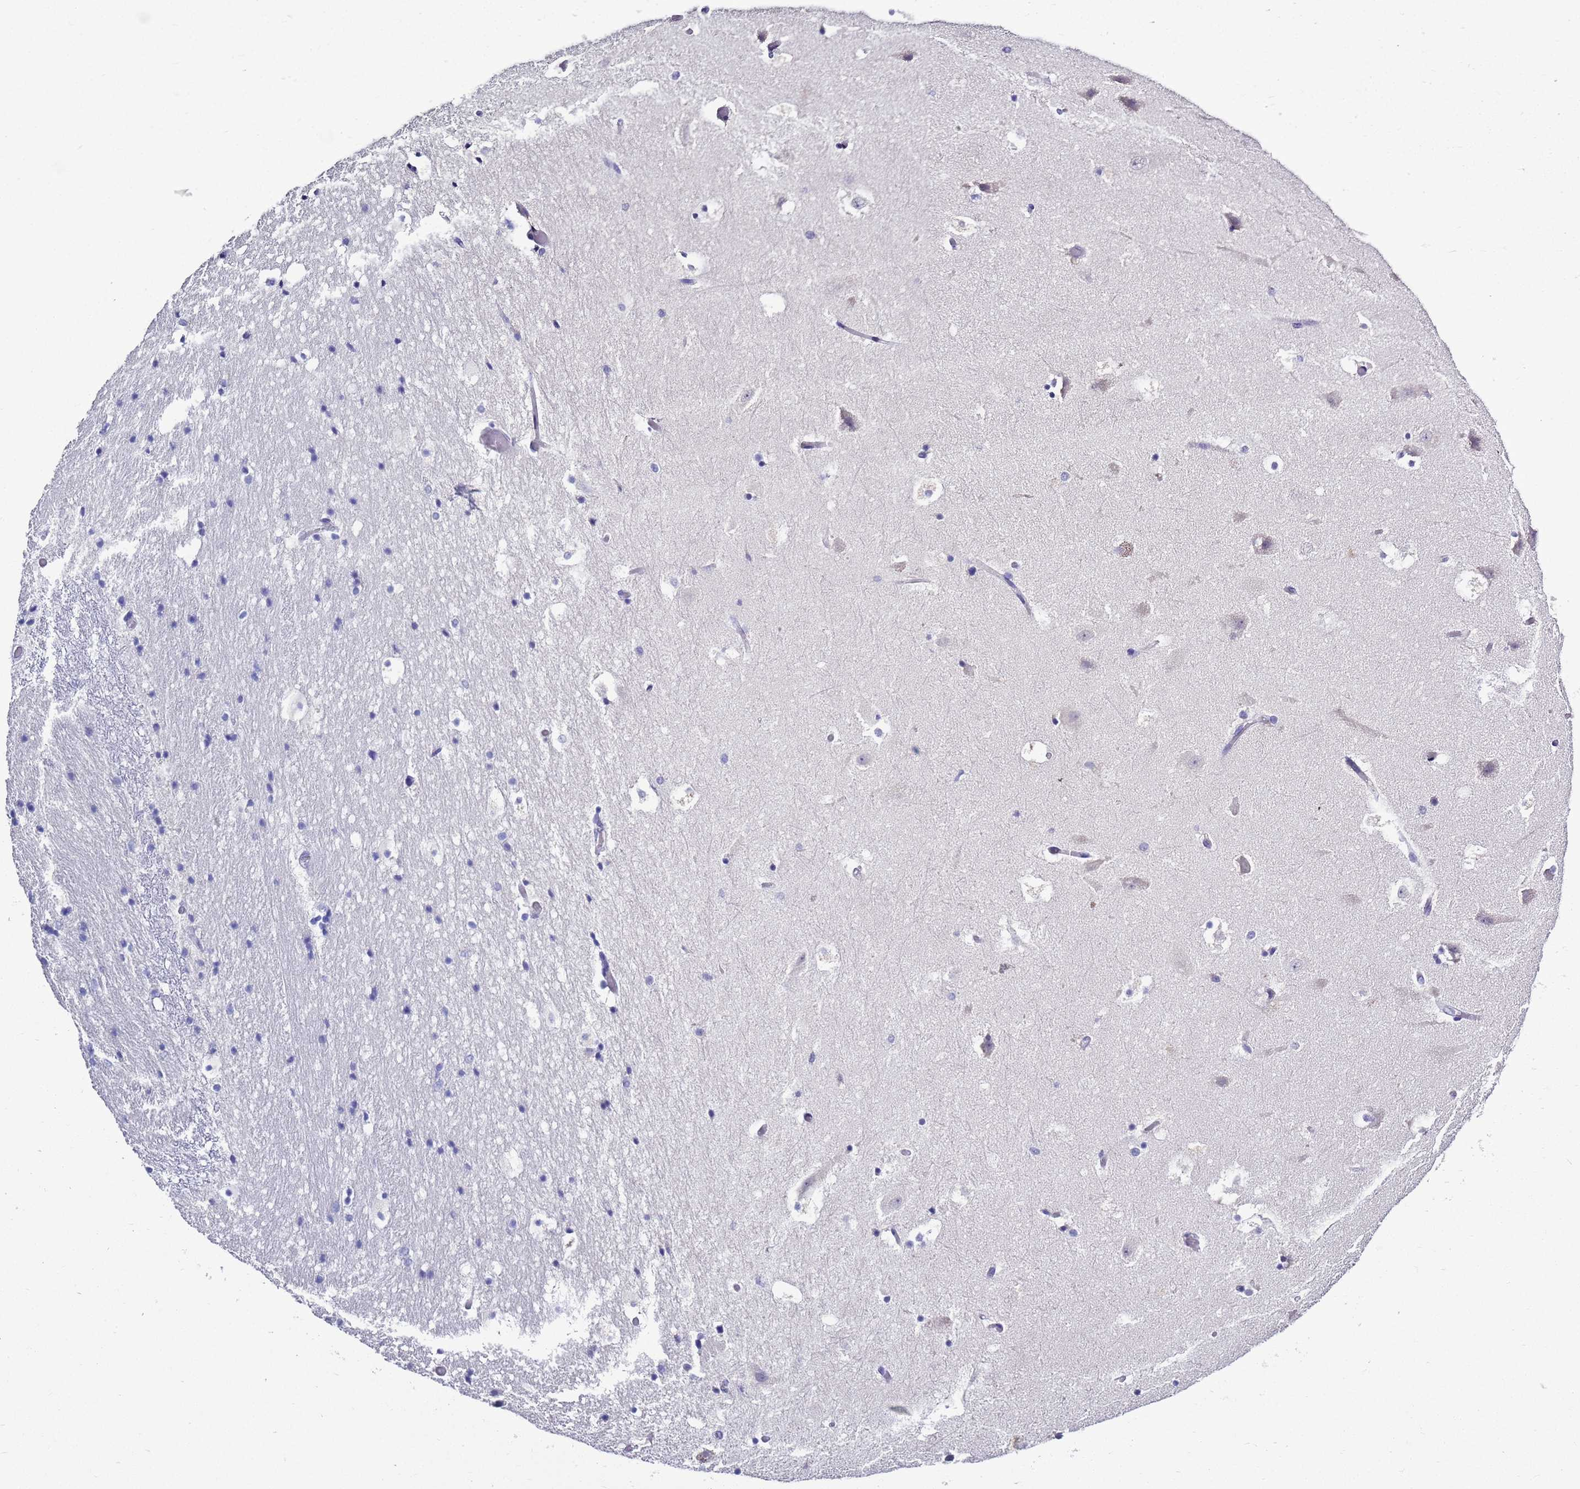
{"staining": {"intensity": "negative", "quantity": "none", "location": "none"}, "tissue": "hippocampus", "cell_type": "Glial cells", "image_type": "normal", "snomed": [{"axis": "morphology", "description": "Normal tissue, NOS"}, {"axis": "topography", "description": "Hippocampus"}], "caption": "High power microscopy histopathology image of an IHC histopathology image of benign hippocampus, revealing no significant positivity in glial cells. (DAB immunohistochemistry (IHC) with hematoxylin counter stain).", "gene": "MTMR2", "patient": {"sex": "female", "age": 52}}